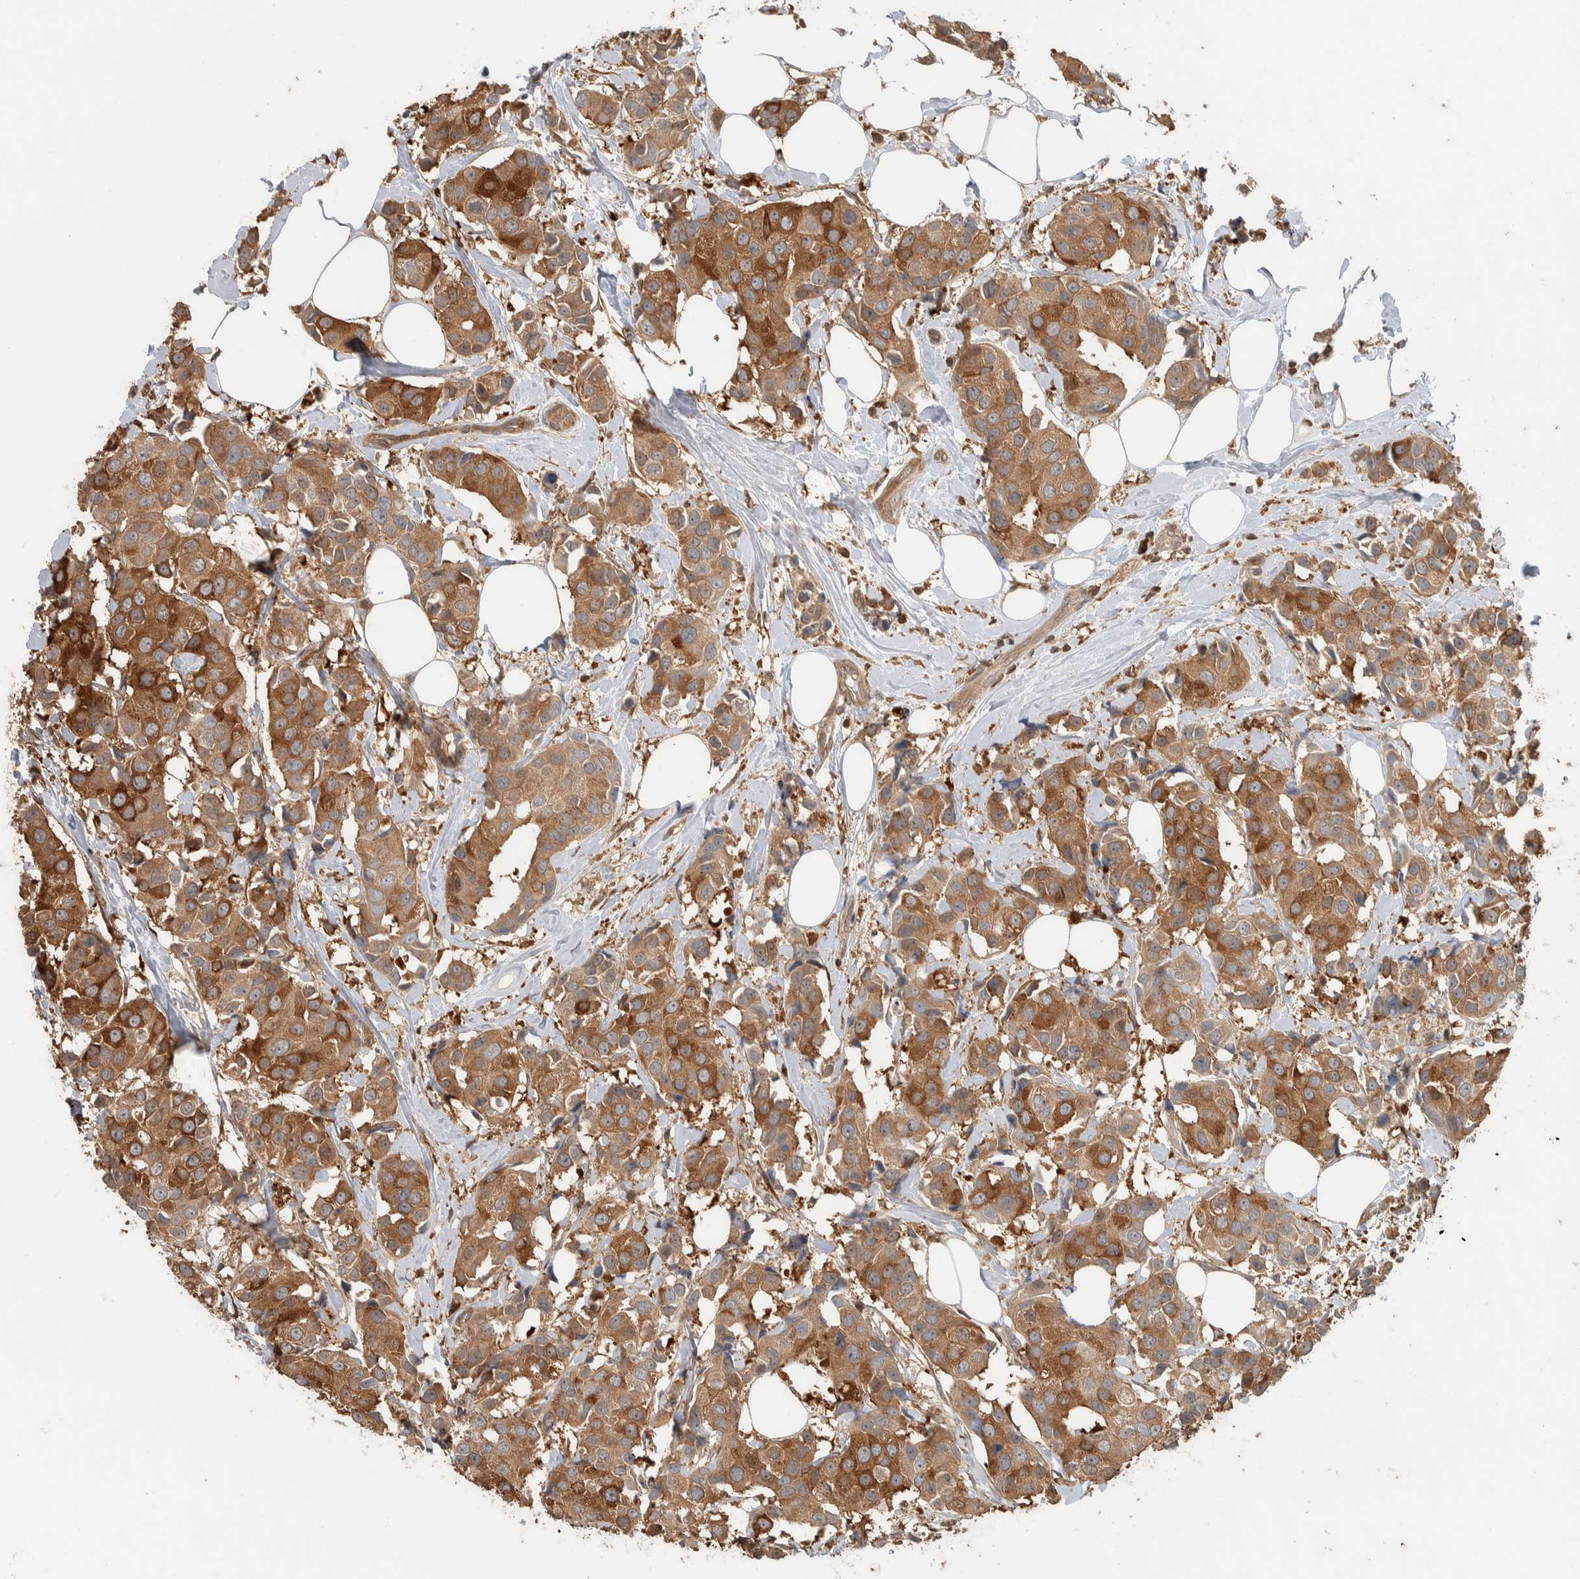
{"staining": {"intensity": "moderate", "quantity": ">75%", "location": "cytoplasmic/membranous"}, "tissue": "breast cancer", "cell_type": "Tumor cells", "image_type": "cancer", "snomed": [{"axis": "morphology", "description": "Normal tissue, NOS"}, {"axis": "morphology", "description": "Duct carcinoma"}, {"axis": "topography", "description": "Breast"}], "caption": "Breast cancer (intraductal carcinoma) tissue shows moderate cytoplasmic/membranous expression in approximately >75% of tumor cells", "gene": "CNTROB", "patient": {"sex": "female", "age": 39}}